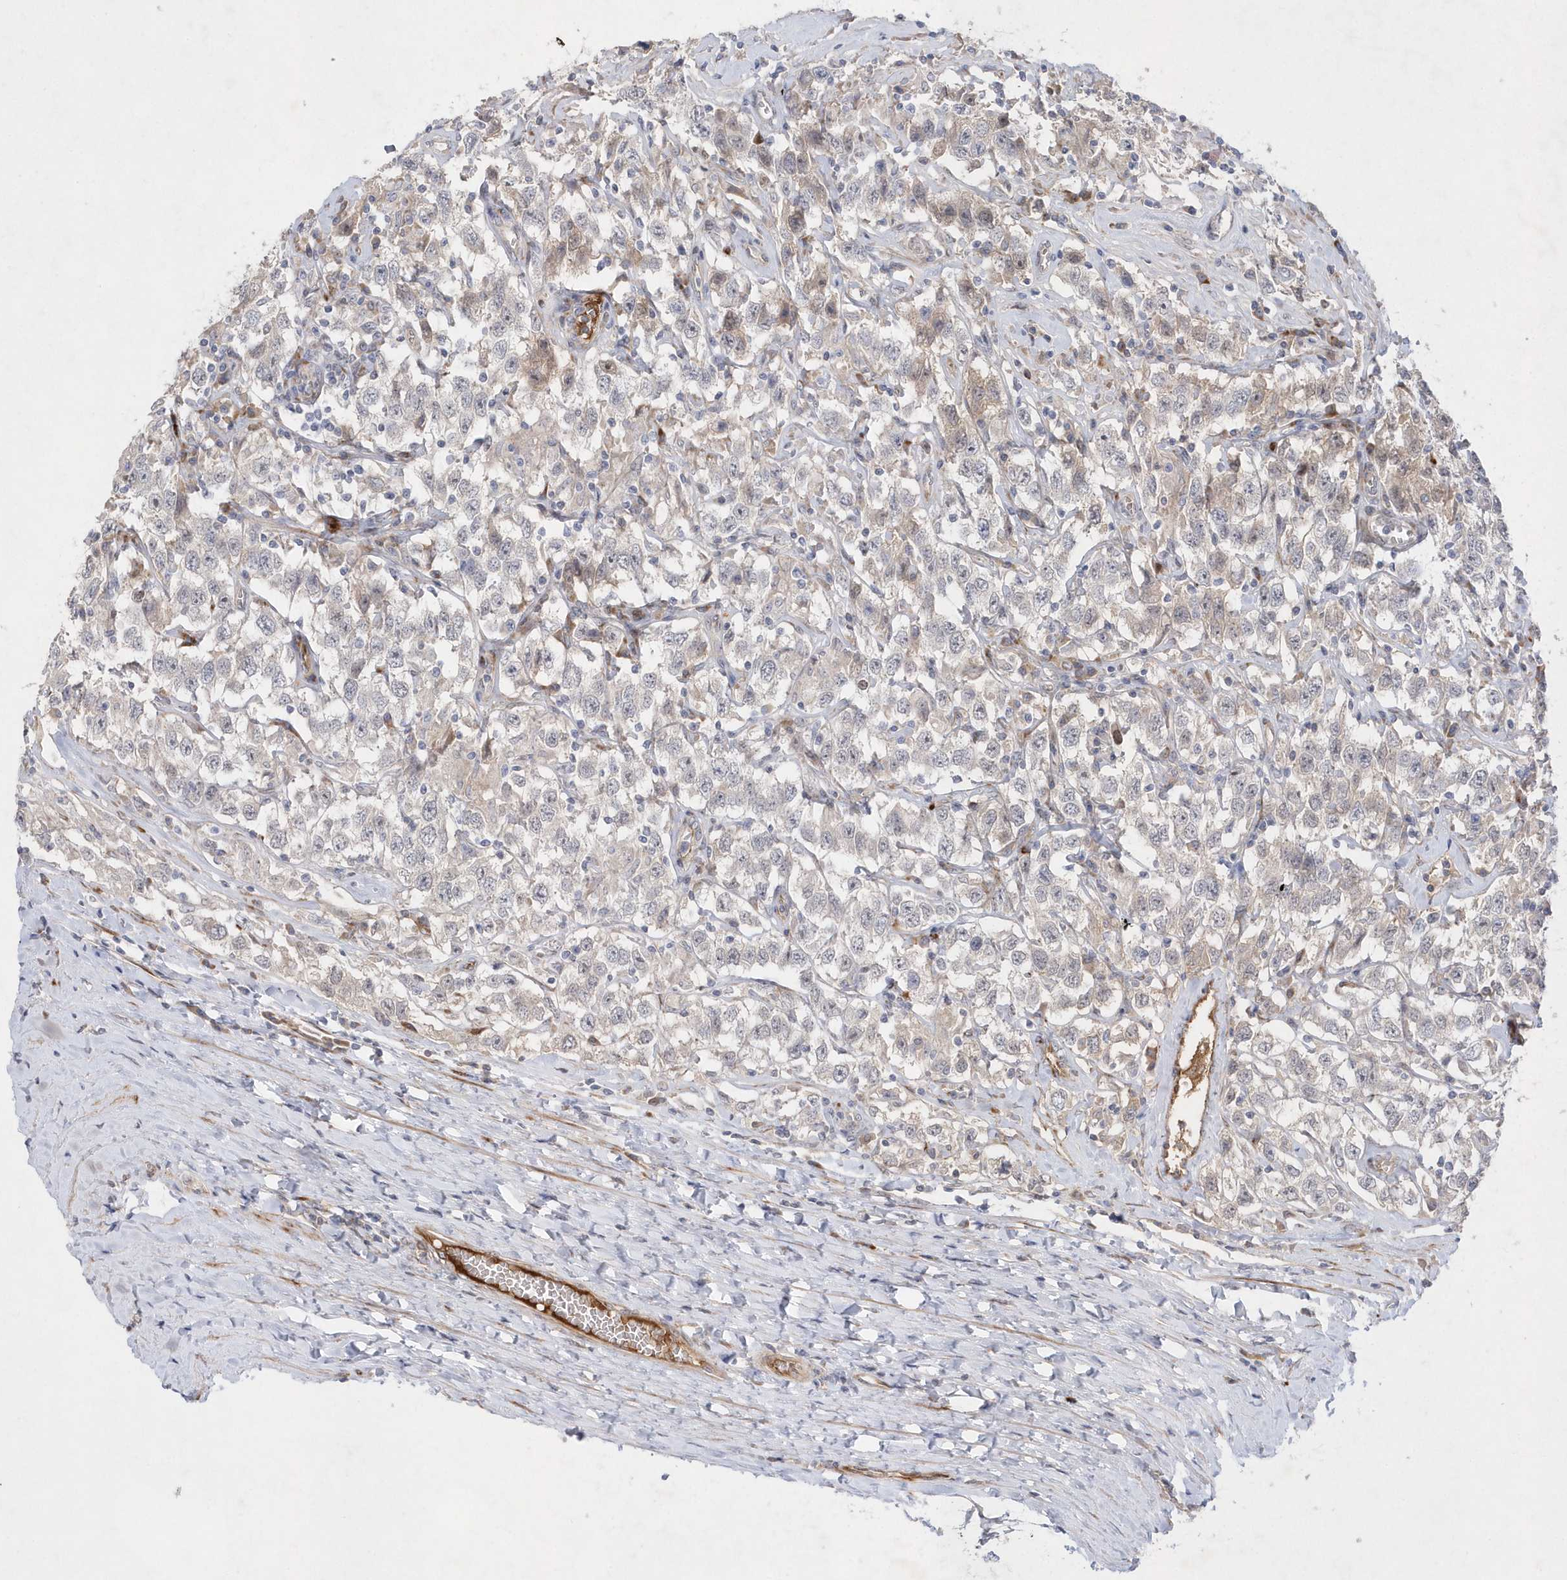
{"staining": {"intensity": "negative", "quantity": "none", "location": "none"}, "tissue": "testis cancer", "cell_type": "Tumor cells", "image_type": "cancer", "snomed": [{"axis": "morphology", "description": "Seminoma, NOS"}, {"axis": "topography", "description": "Testis"}], "caption": "IHC of testis cancer (seminoma) shows no positivity in tumor cells.", "gene": "TMEM132B", "patient": {"sex": "male", "age": 41}}